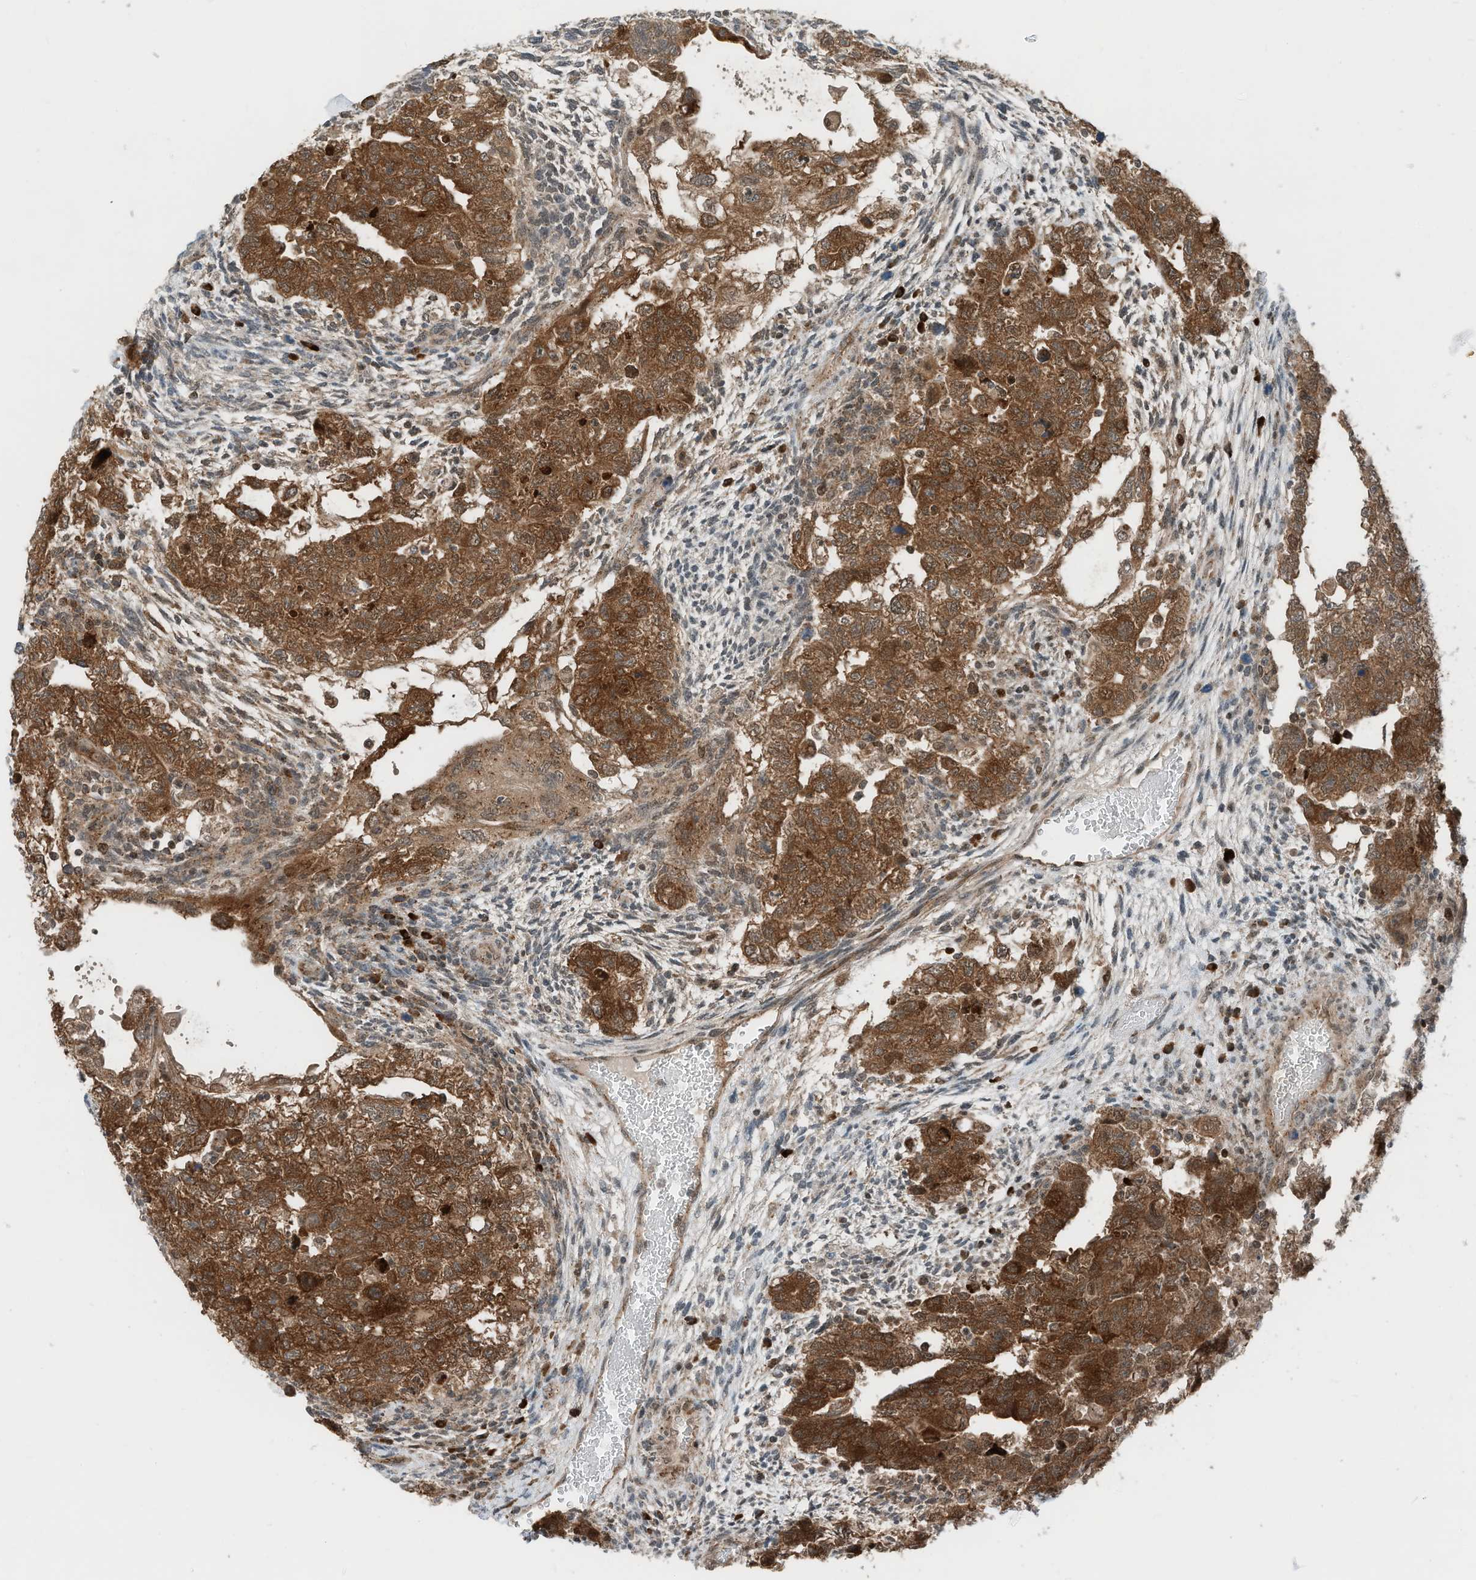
{"staining": {"intensity": "strong", "quantity": ">75%", "location": "cytoplasmic/membranous"}, "tissue": "testis cancer", "cell_type": "Tumor cells", "image_type": "cancer", "snomed": [{"axis": "morphology", "description": "Carcinoma, Embryonal, NOS"}, {"axis": "topography", "description": "Testis"}], "caption": "High-magnification brightfield microscopy of testis embryonal carcinoma stained with DAB (3,3'-diaminobenzidine) (brown) and counterstained with hematoxylin (blue). tumor cells exhibit strong cytoplasmic/membranous staining is appreciated in approximately>75% of cells. (DAB (3,3'-diaminobenzidine) IHC, brown staining for protein, blue staining for nuclei).", "gene": "RMND1", "patient": {"sex": "male", "age": 36}}